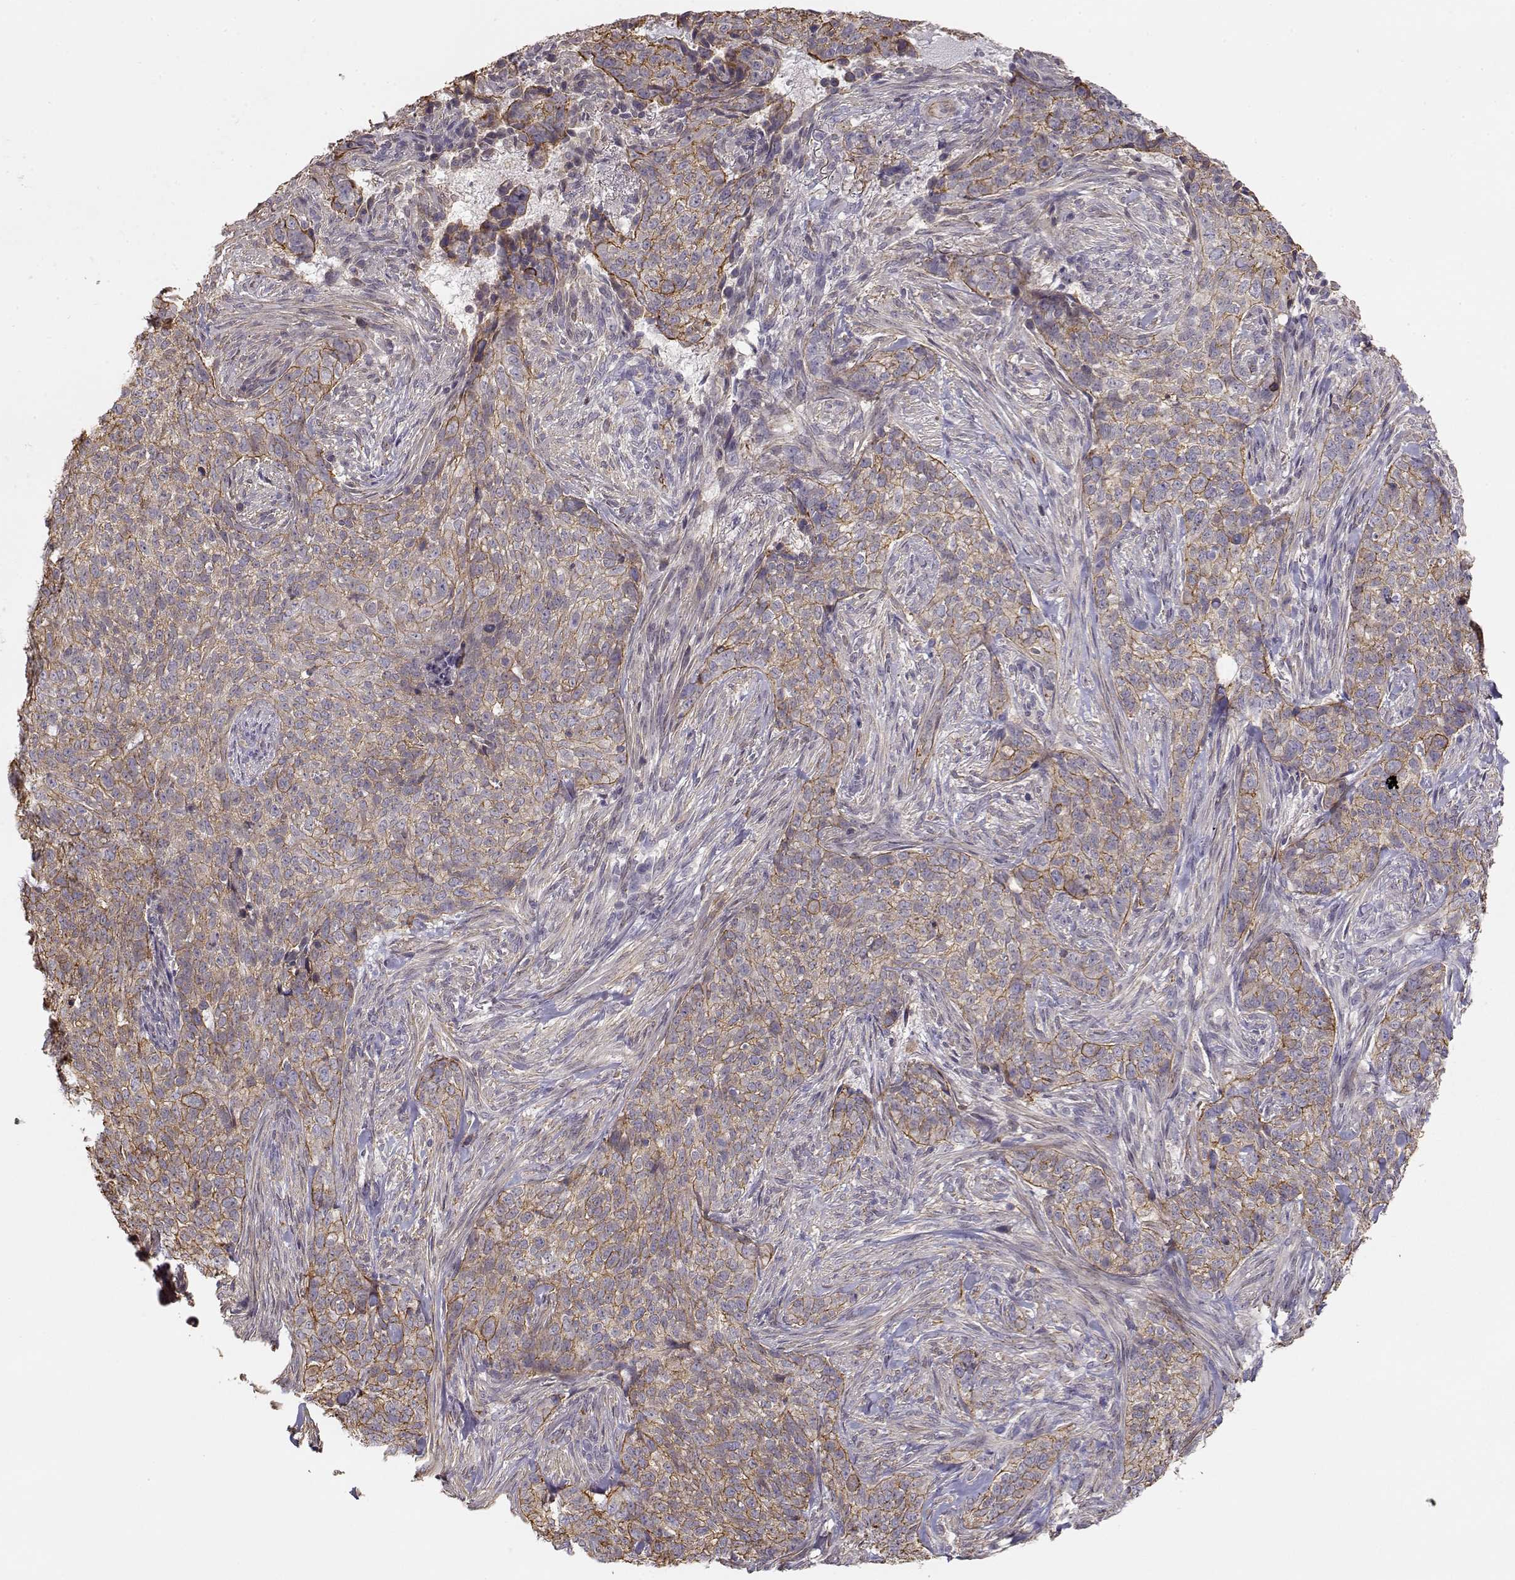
{"staining": {"intensity": "moderate", "quantity": "25%-75%", "location": "cytoplasmic/membranous"}, "tissue": "skin cancer", "cell_type": "Tumor cells", "image_type": "cancer", "snomed": [{"axis": "morphology", "description": "Basal cell carcinoma"}, {"axis": "topography", "description": "Skin"}], "caption": "Protein staining of skin cancer tissue exhibits moderate cytoplasmic/membranous positivity in about 25%-75% of tumor cells.", "gene": "DAPL1", "patient": {"sex": "female", "age": 69}}